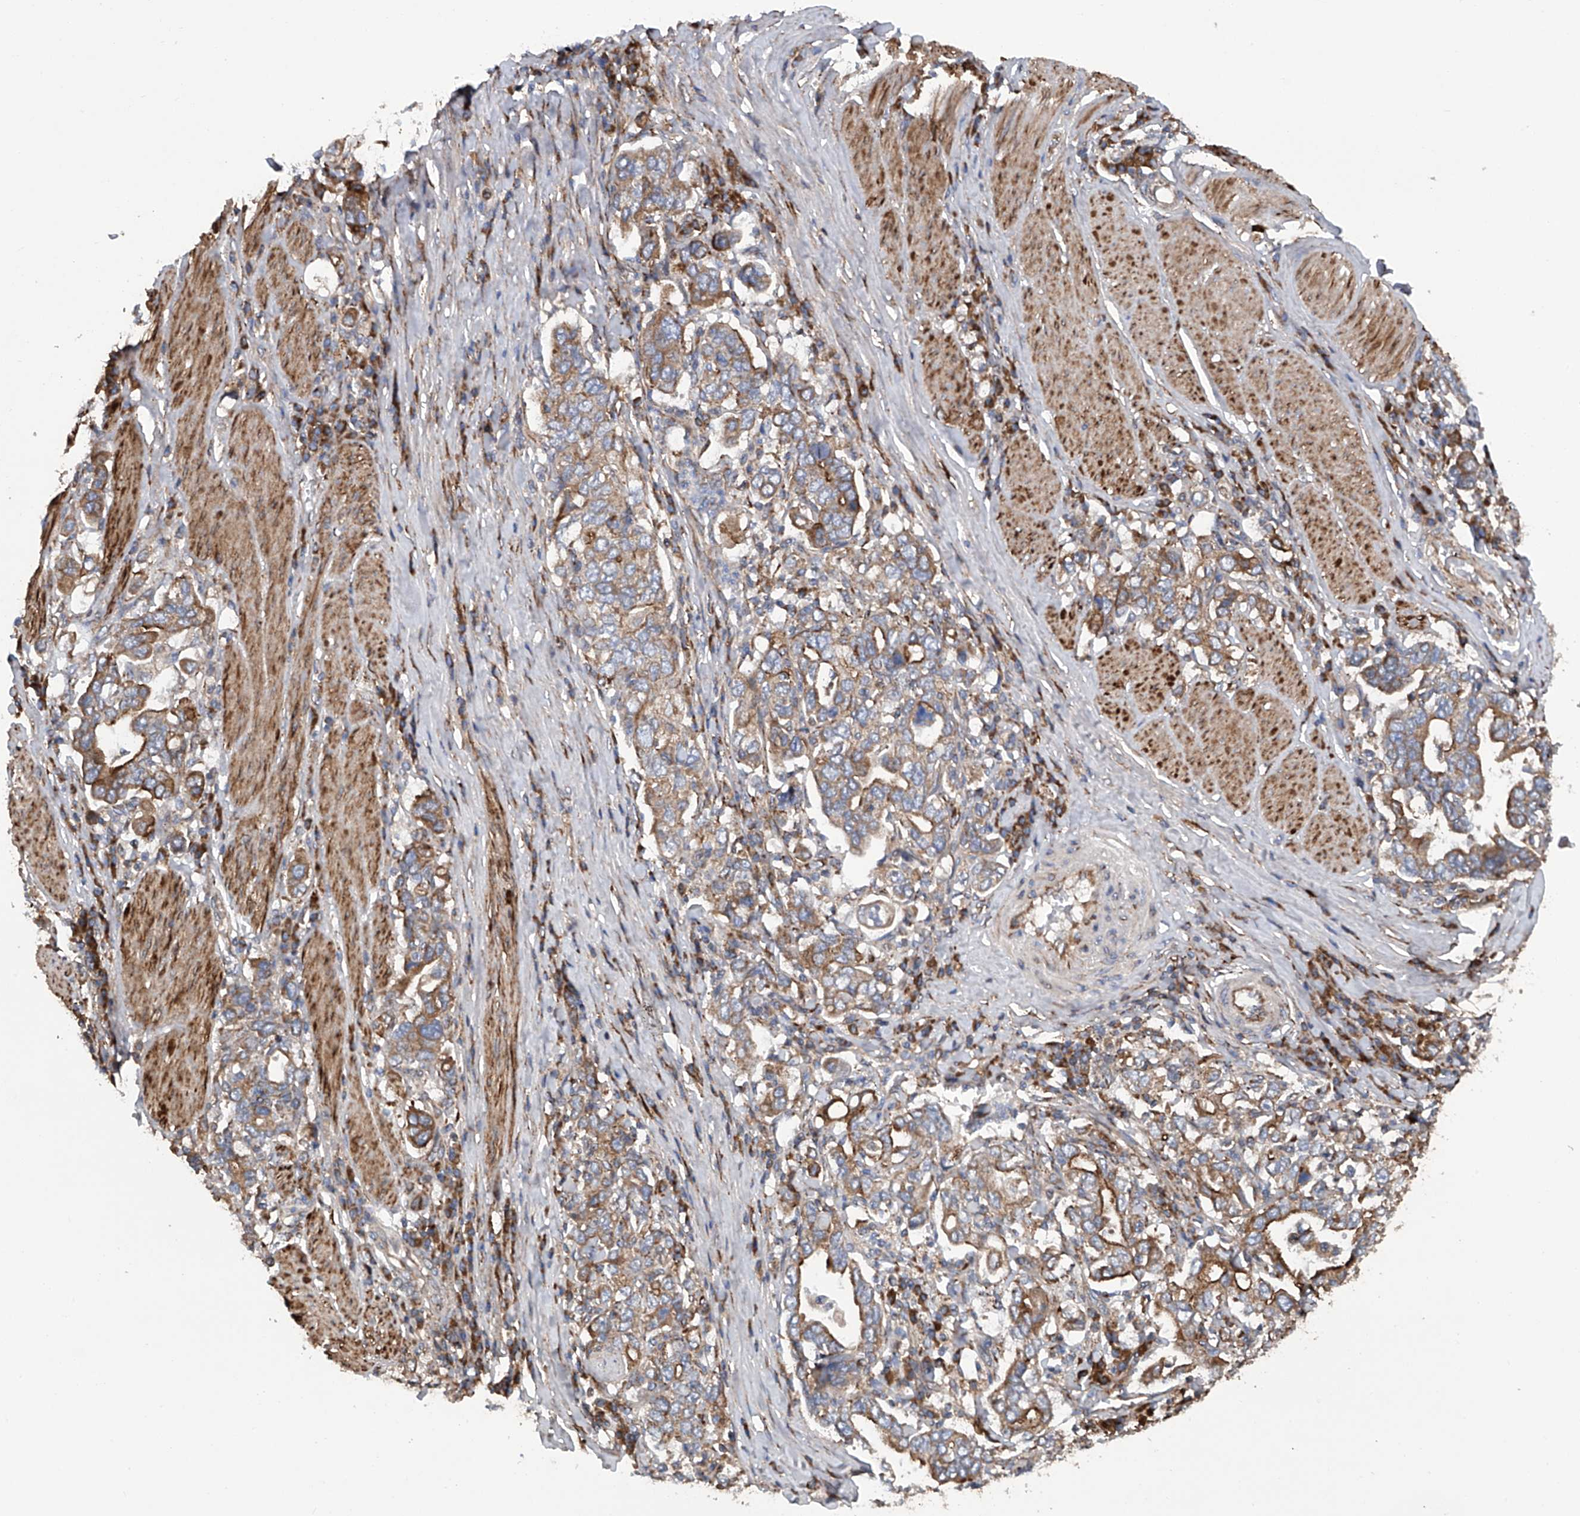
{"staining": {"intensity": "moderate", "quantity": ">75%", "location": "cytoplasmic/membranous"}, "tissue": "stomach cancer", "cell_type": "Tumor cells", "image_type": "cancer", "snomed": [{"axis": "morphology", "description": "Adenocarcinoma, NOS"}, {"axis": "topography", "description": "Stomach, upper"}], "caption": "Tumor cells display moderate cytoplasmic/membranous staining in about >75% of cells in adenocarcinoma (stomach).", "gene": "ASCC3", "patient": {"sex": "male", "age": 62}}